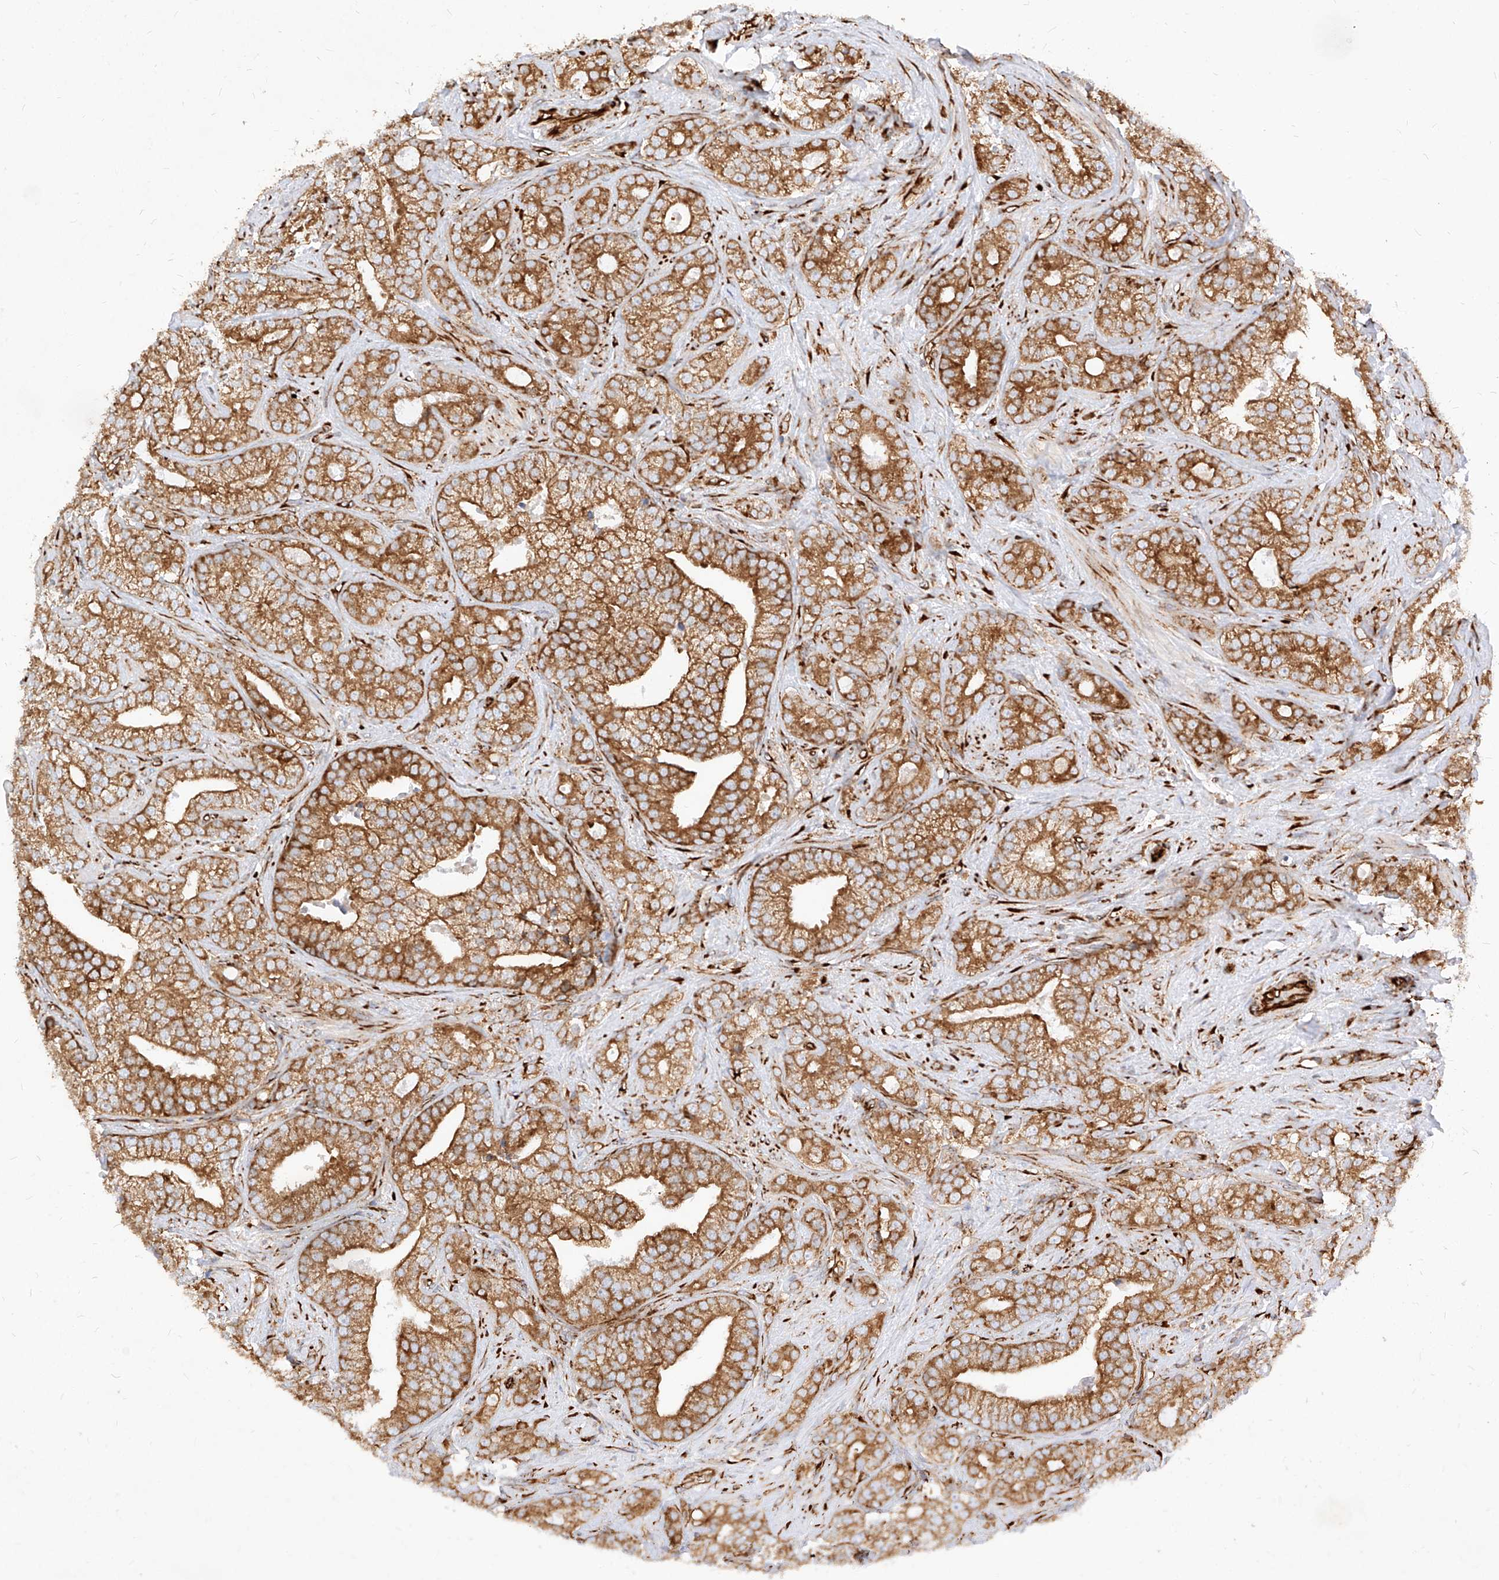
{"staining": {"intensity": "strong", "quantity": ">75%", "location": "cytoplasmic/membranous"}, "tissue": "prostate cancer", "cell_type": "Tumor cells", "image_type": "cancer", "snomed": [{"axis": "morphology", "description": "Adenocarcinoma, High grade"}, {"axis": "topography", "description": "Prostate and seminal vesicle, NOS"}], "caption": "Prostate cancer was stained to show a protein in brown. There is high levels of strong cytoplasmic/membranous staining in approximately >75% of tumor cells. (Stains: DAB (3,3'-diaminobenzidine) in brown, nuclei in blue, Microscopy: brightfield microscopy at high magnification).", "gene": "CSGALNACT2", "patient": {"sex": "male", "age": 67}}